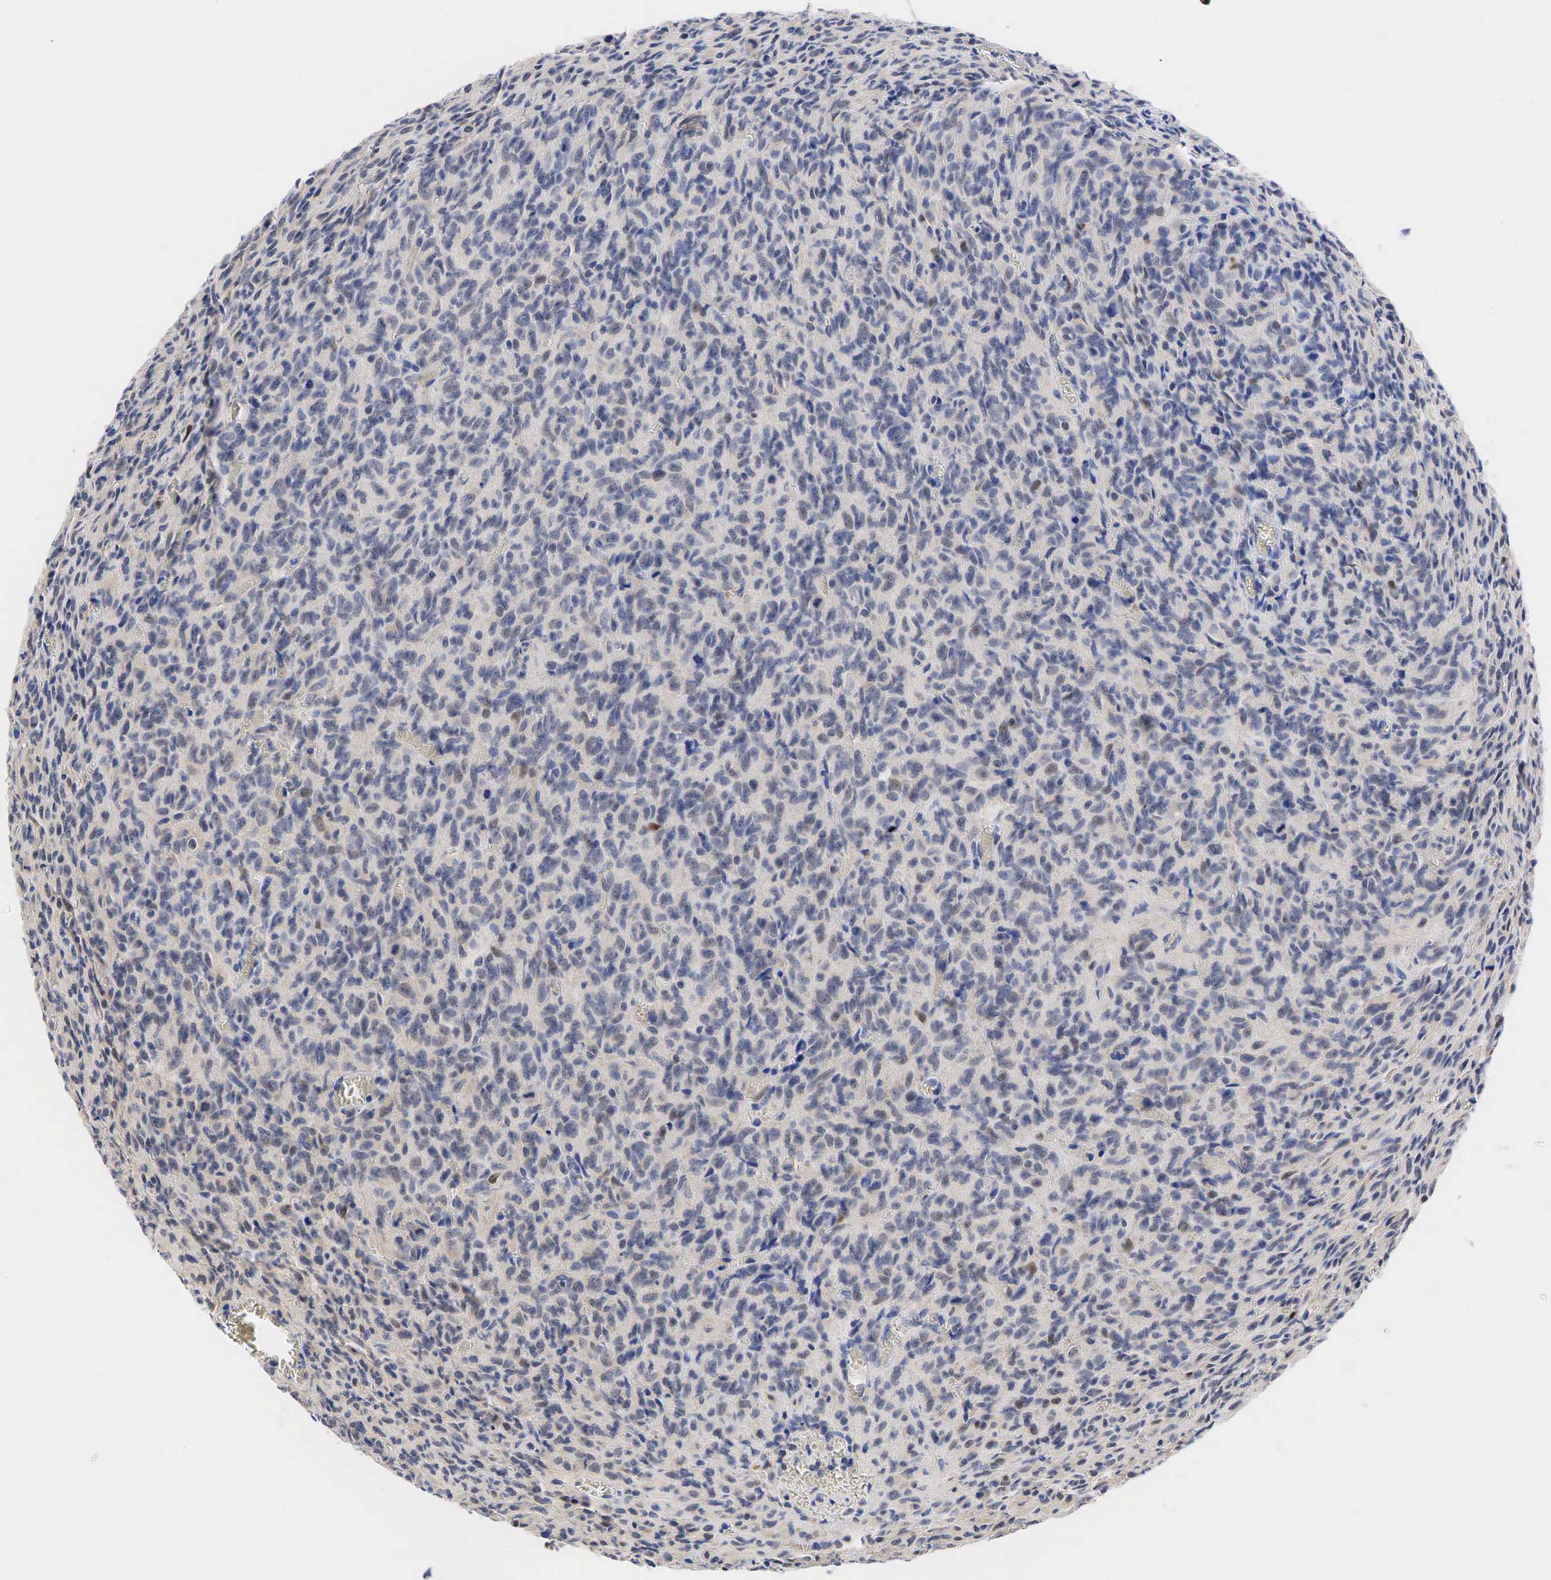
{"staining": {"intensity": "negative", "quantity": "none", "location": "none"}, "tissue": "glioma", "cell_type": "Tumor cells", "image_type": "cancer", "snomed": [{"axis": "morphology", "description": "Glioma, malignant, High grade"}, {"axis": "topography", "description": "Brain"}], "caption": "Glioma stained for a protein using immunohistochemistry shows no staining tumor cells.", "gene": "CCND1", "patient": {"sex": "male", "age": 56}}